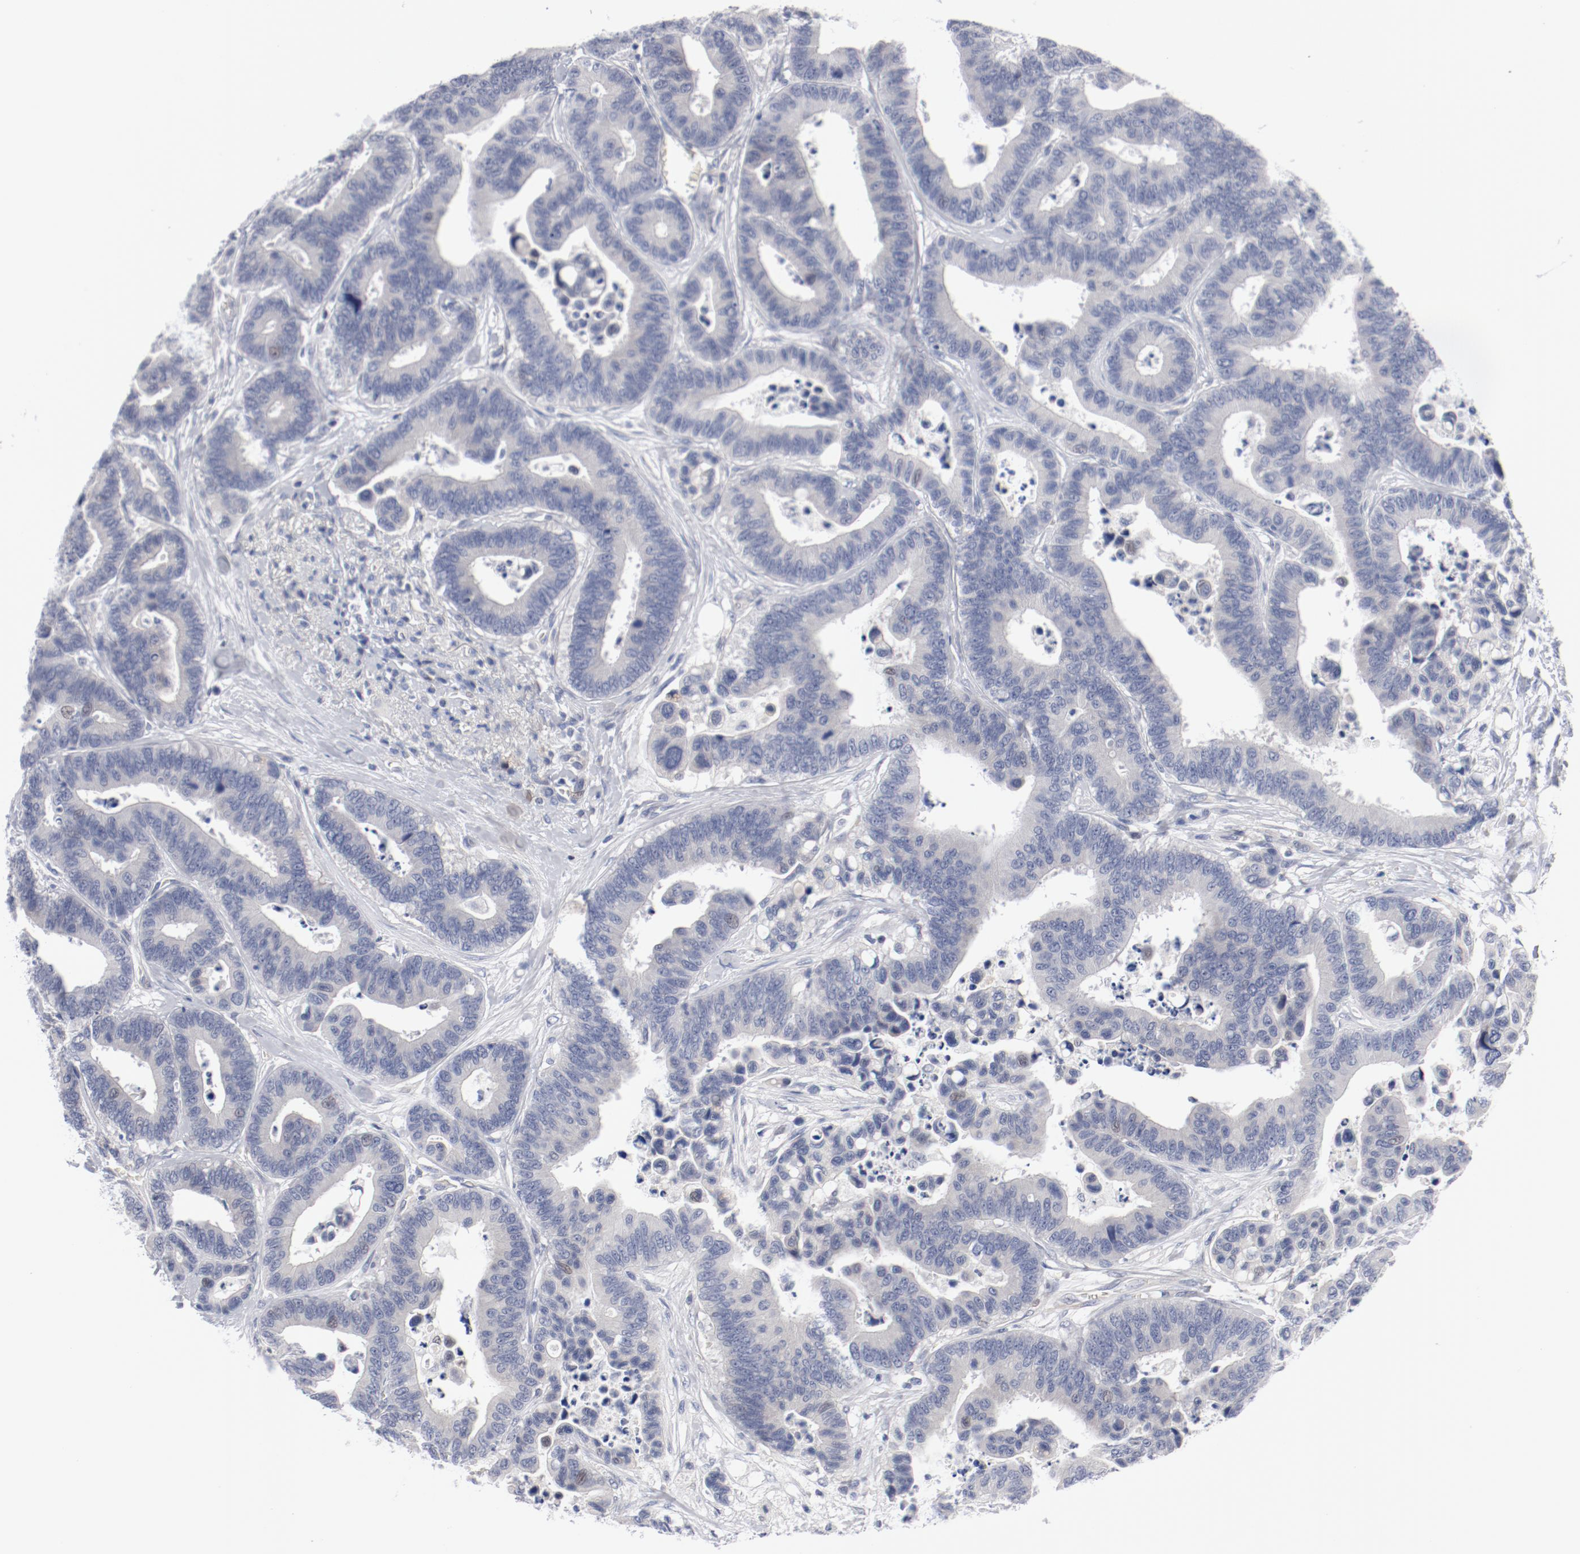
{"staining": {"intensity": "negative", "quantity": "none", "location": "none"}, "tissue": "colorectal cancer", "cell_type": "Tumor cells", "image_type": "cancer", "snomed": [{"axis": "morphology", "description": "Adenocarcinoma, NOS"}, {"axis": "topography", "description": "Colon"}], "caption": "Adenocarcinoma (colorectal) stained for a protein using immunohistochemistry demonstrates no expression tumor cells.", "gene": "KCNK13", "patient": {"sex": "male", "age": 82}}